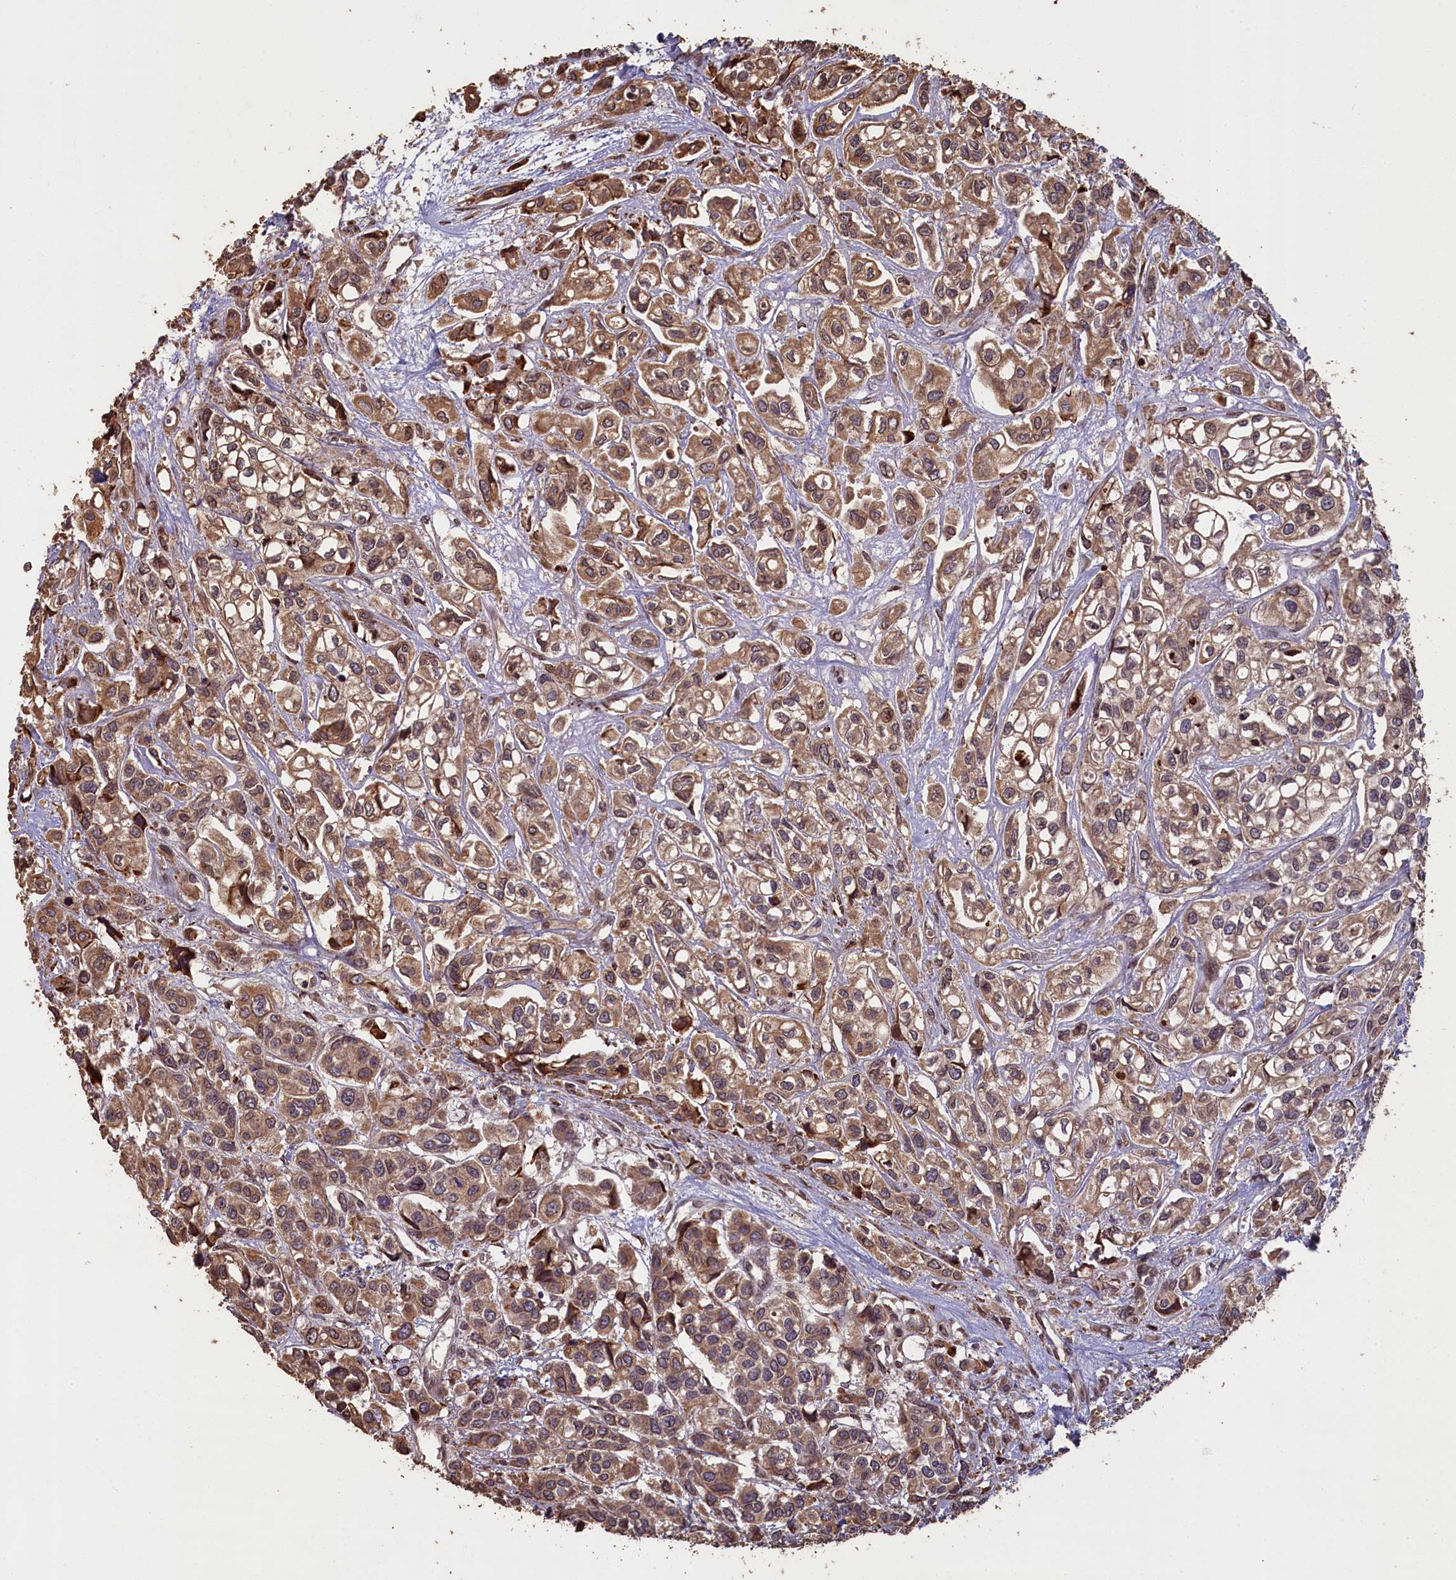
{"staining": {"intensity": "moderate", "quantity": ">75%", "location": "cytoplasmic/membranous,nuclear"}, "tissue": "urothelial cancer", "cell_type": "Tumor cells", "image_type": "cancer", "snomed": [{"axis": "morphology", "description": "Urothelial carcinoma, High grade"}, {"axis": "topography", "description": "Urinary bladder"}], "caption": "Immunohistochemistry (DAB) staining of high-grade urothelial carcinoma shows moderate cytoplasmic/membranous and nuclear protein positivity in approximately >75% of tumor cells. The staining is performed using DAB (3,3'-diaminobenzidine) brown chromogen to label protein expression. The nuclei are counter-stained blue using hematoxylin.", "gene": "SLC38A7", "patient": {"sex": "male", "age": 67}}